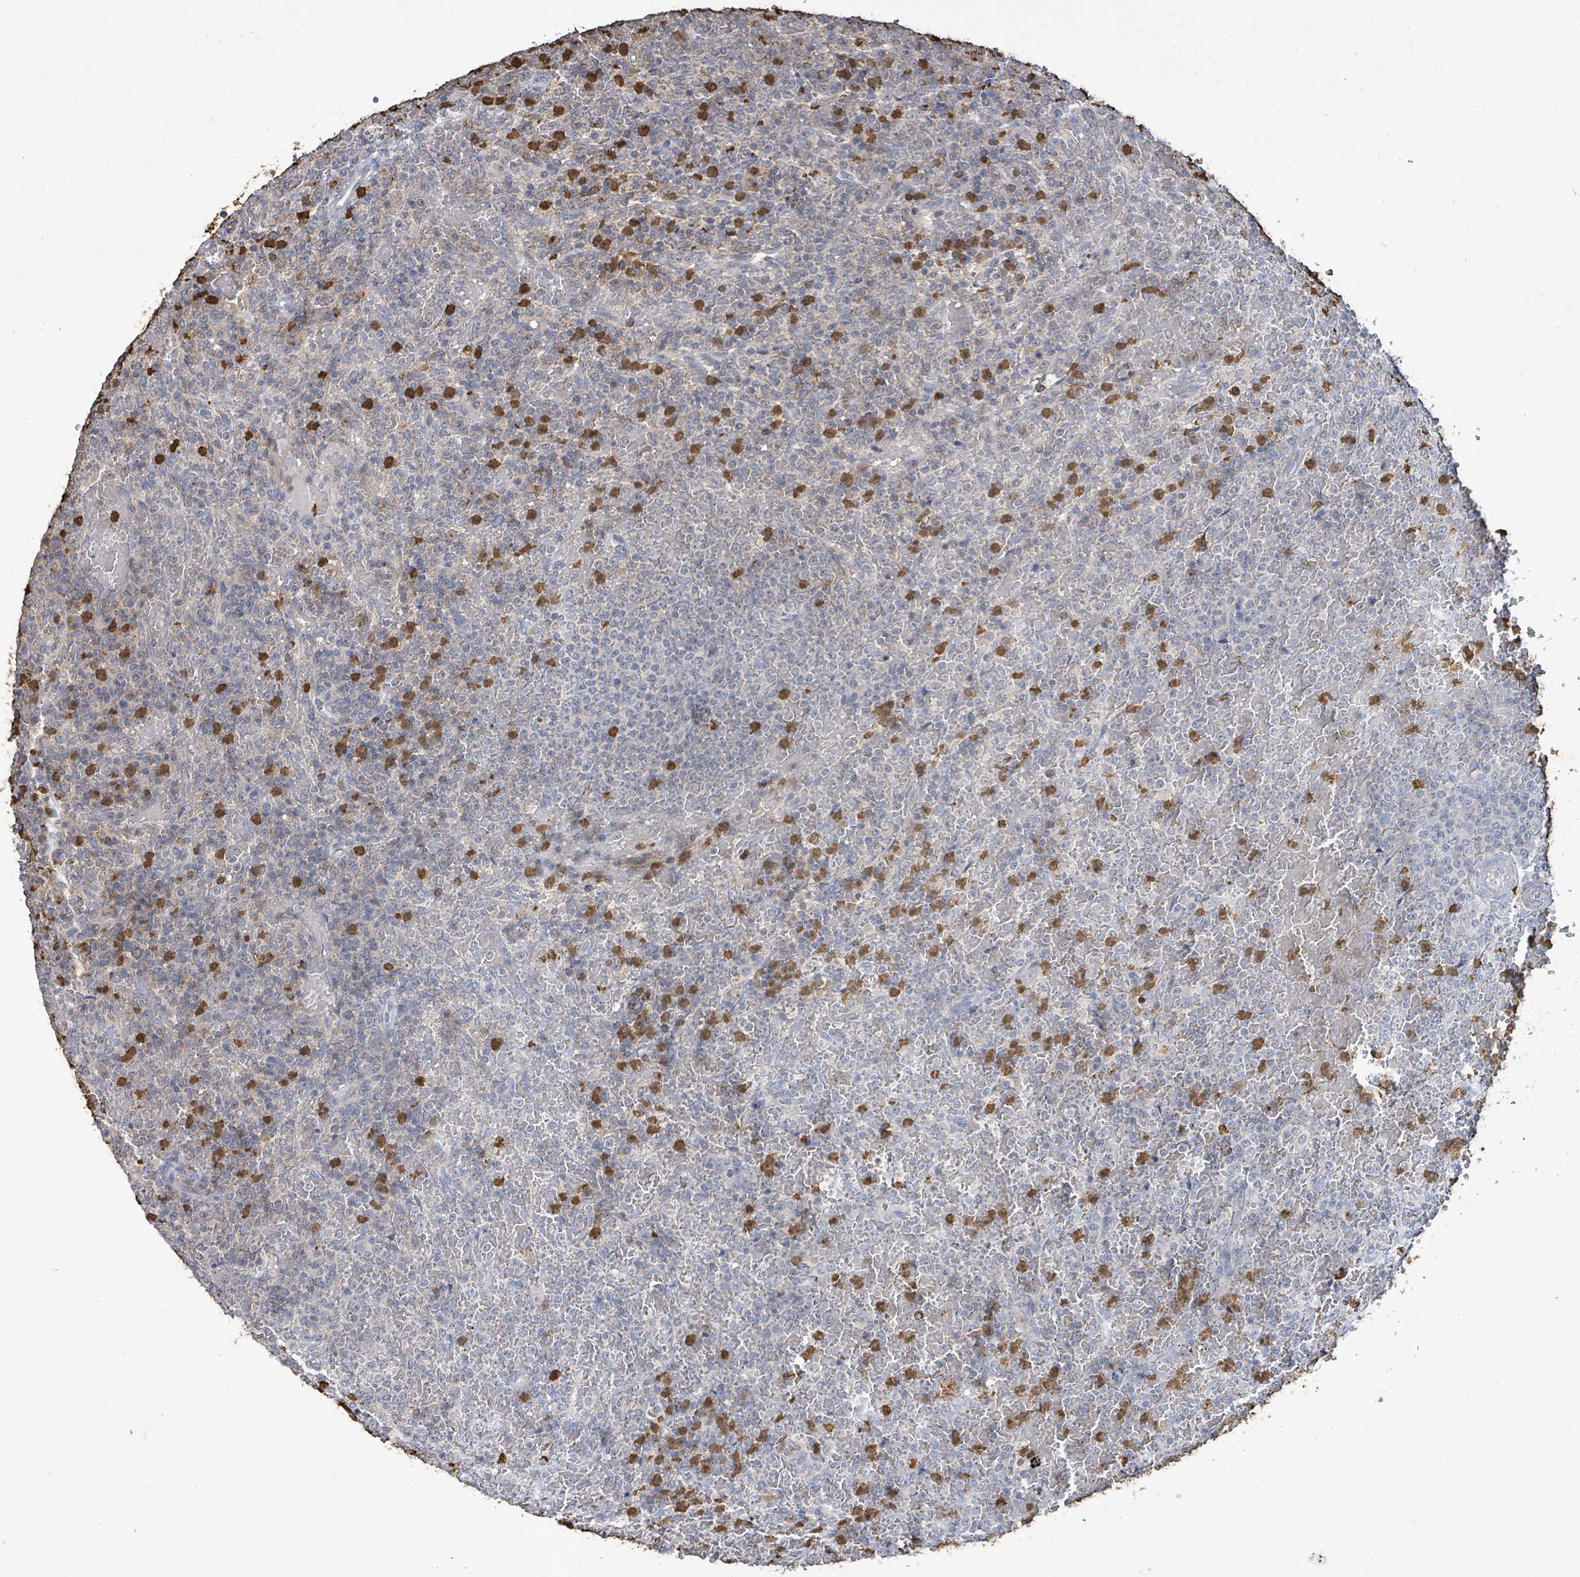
{"staining": {"intensity": "negative", "quantity": "none", "location": "none"}, "tissue": "lymphoma", "cell_type": "Tumor cells", "image_type": "cancer", "snomed": [{"axis": "morphology", "description": "Malignant lymphoma, non-Hodgkin's type, Low grade"}, {"axis": "topography", "description": "Spleen"}], "caption": "An image of malignant lymphoma, non-Hodgkin's type (low-grade) stained for a protein shows no brown staining in tumor cells.", "gene": "FAM210A", "patient": {"sex": "male", "age": 60}}